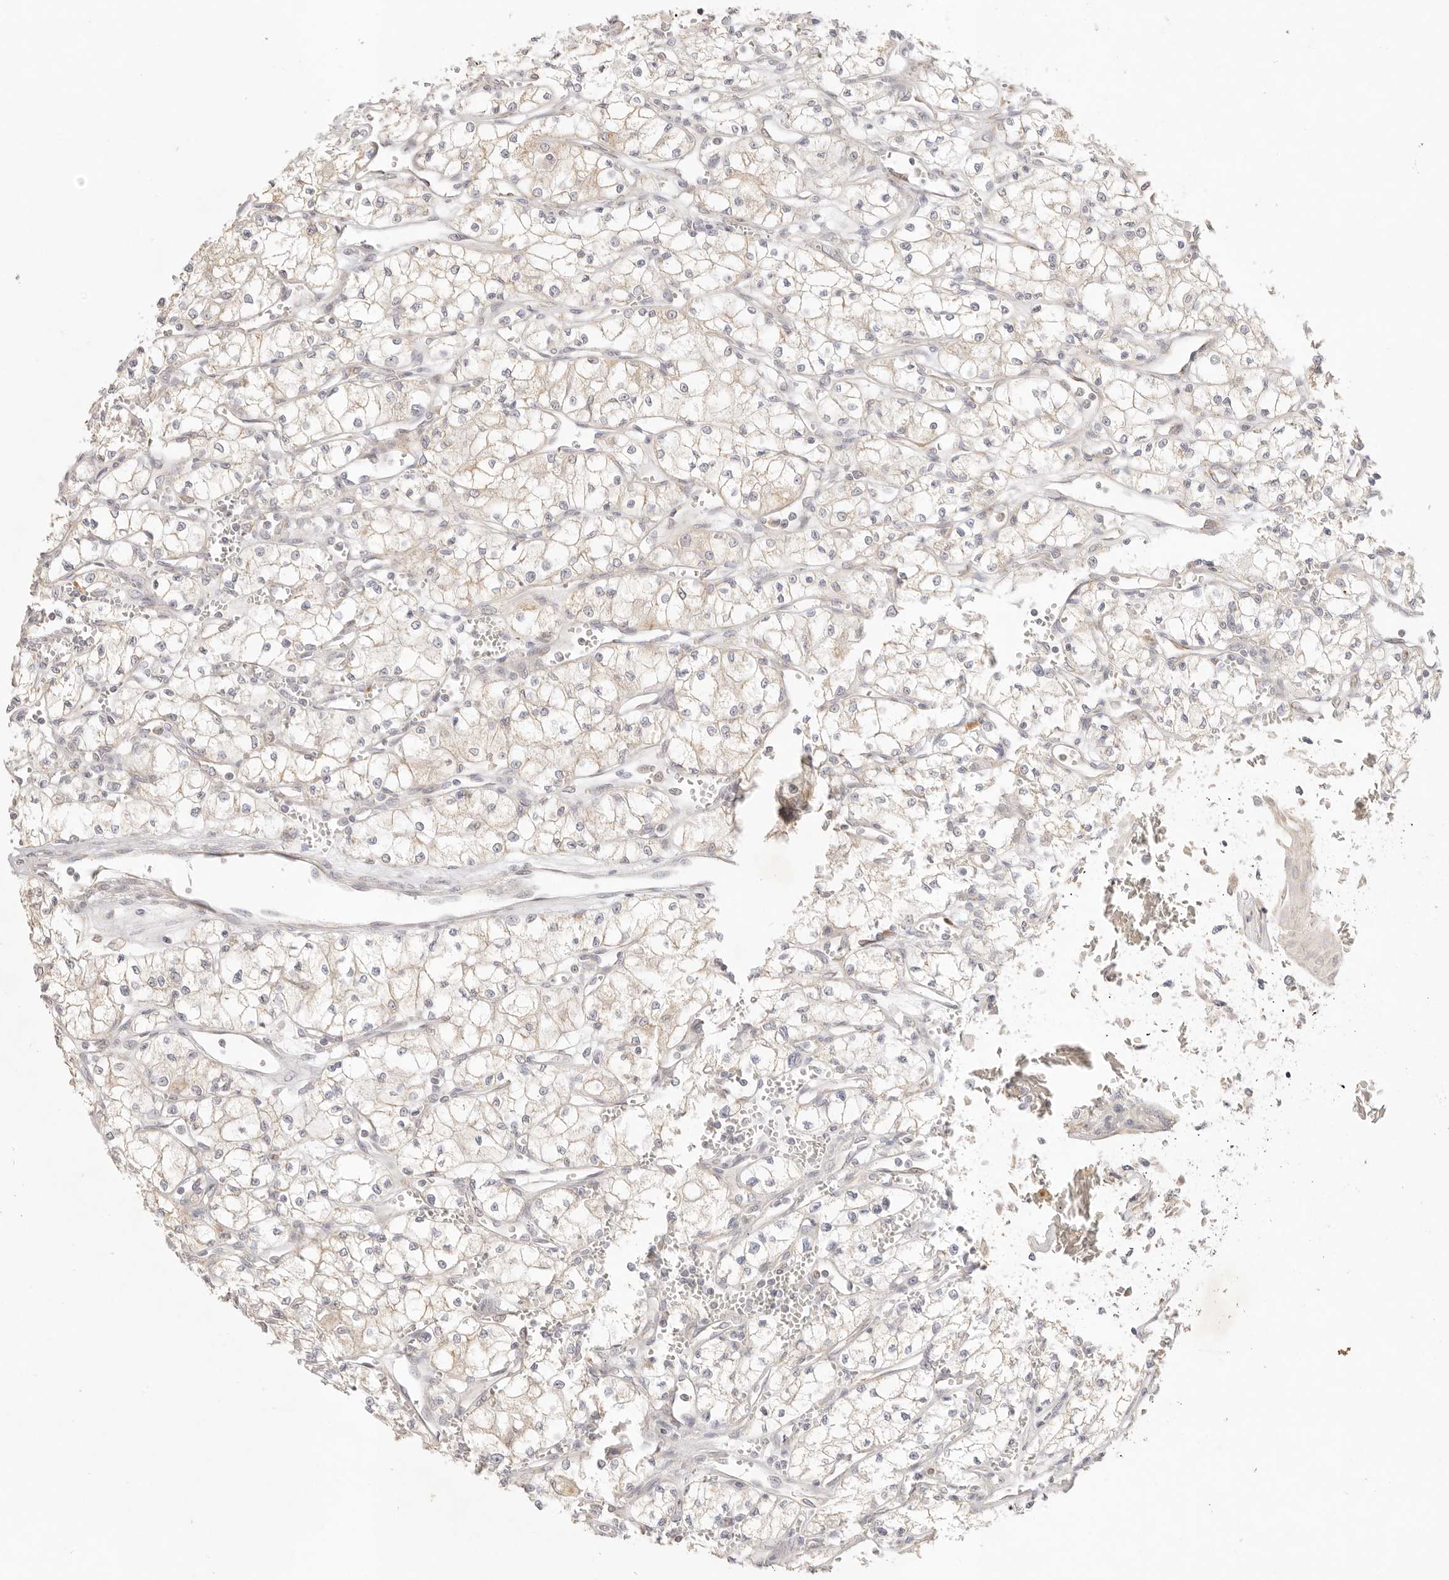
{"staining": {"intensity": "negative", "quantity": "none", "location": "none"}, "tissue": "renal cancer", "cell_type": "Tumor cells", "image_type": "cancer", "snomed": [{"axis": "morphology", "description": "Adenocarcinoma, NOS"}, {"axis": "topography", "description": "Kidney"}], "caption": "High magnification brightfield microscopy of renal adenocarcinoma stained with DAB (brown) and counterstained with hematoxylin (blue): tumor cells show no significant expression. Nuclei are stained in blue.", "gene": "GPR156", "patient": {"sex": "male", "age": 59}}